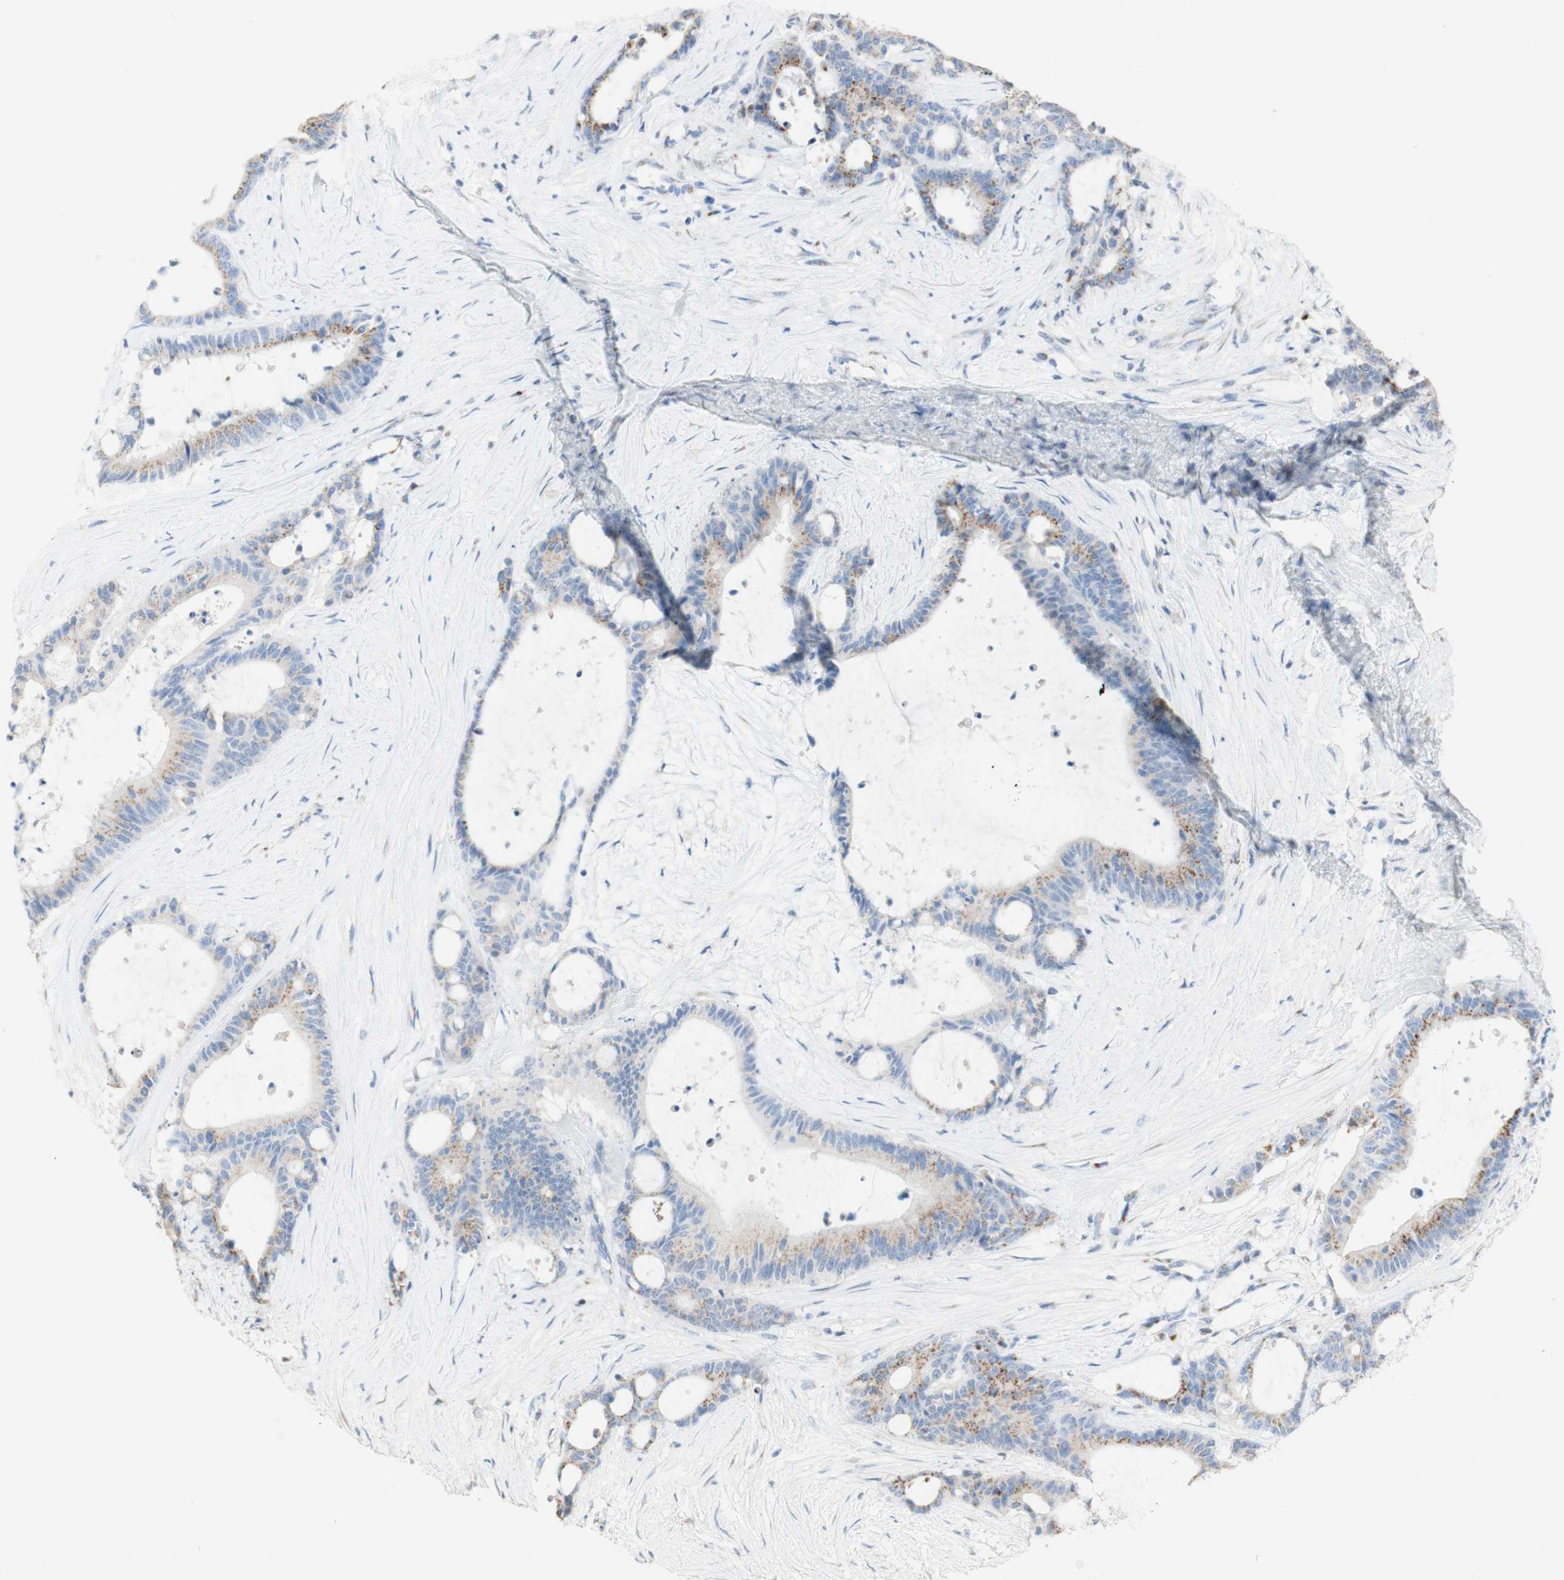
{"staining": {"intensity": "moderate", "quantity": "25%-75%", "location": "cytoplasmic/membranous"}, "tissue": "liver cancer", "cell_type": "Tumor cells", "image_type": "cancer", "snomed": [{"axis": "morphology", "description": "Cholangiocarcinoma"}, {"axis": "topography", "description": "Liver"}], "caption": "Liver cancer stained with IHC displays moderate cytoplasmic/membranous staining in approximately 25%-75% of tumor cells.", "gene": "MANEA", "patient": {"sex": "female", "age": 73}}